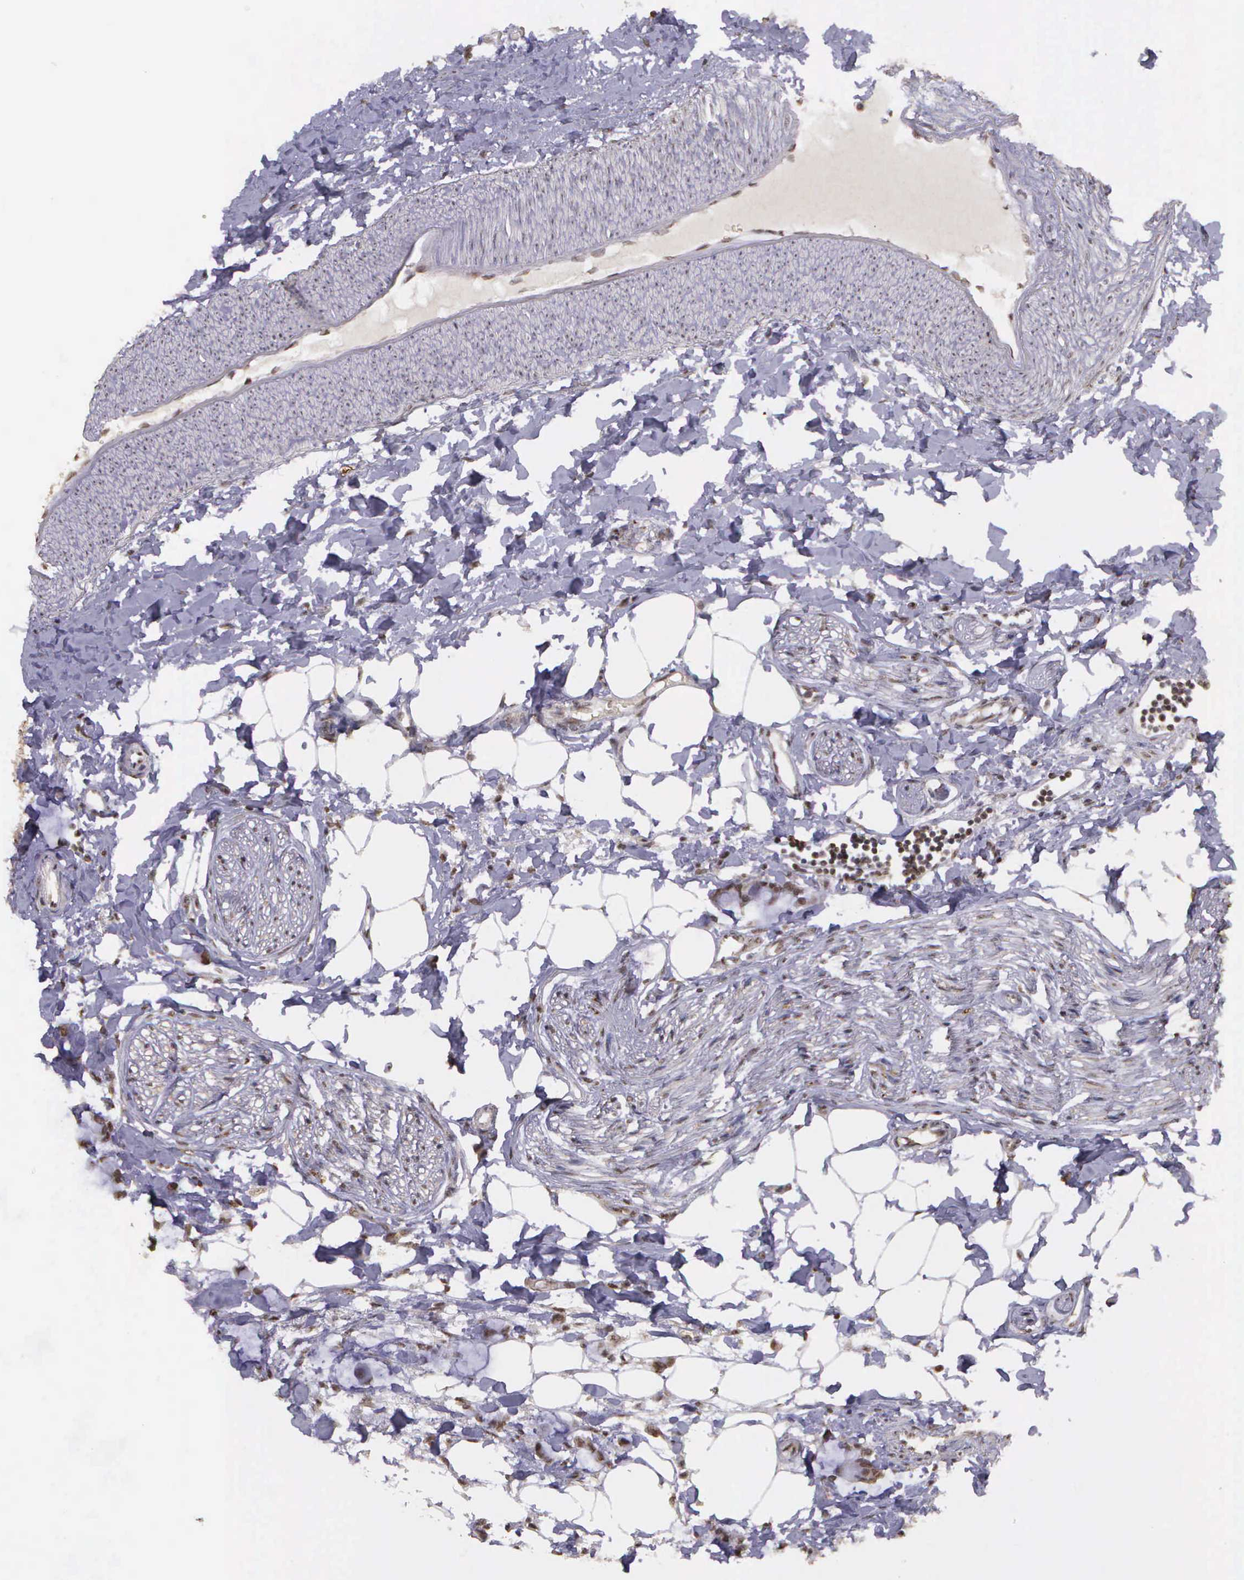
{"staining": {"intensity": "moderate", "quantity": ">75%", "location": "nuclear"}, "tissue": "colorectal cancer", "cell_type": "Tumor cells", "image_type": "cancer", "snomed": [{"axis": "morphology", "description": "Normal tissue, NOS"}, {"axis": "morphology", "description": "Adenocarcinoma, NOS"}, {"axis": "topography", "description": "Colon"}, {"axis": "topography", "description": "Peripheral nerve tissue"}], "caption": "The photomicrograph exhibits staining of colorectal adenocarcinoma, revealing moderate nuclear protein positivity (brown color) within tumor cells.", "gene": "ARMCX5", "patient": {"sex": "male", "age": 14}}